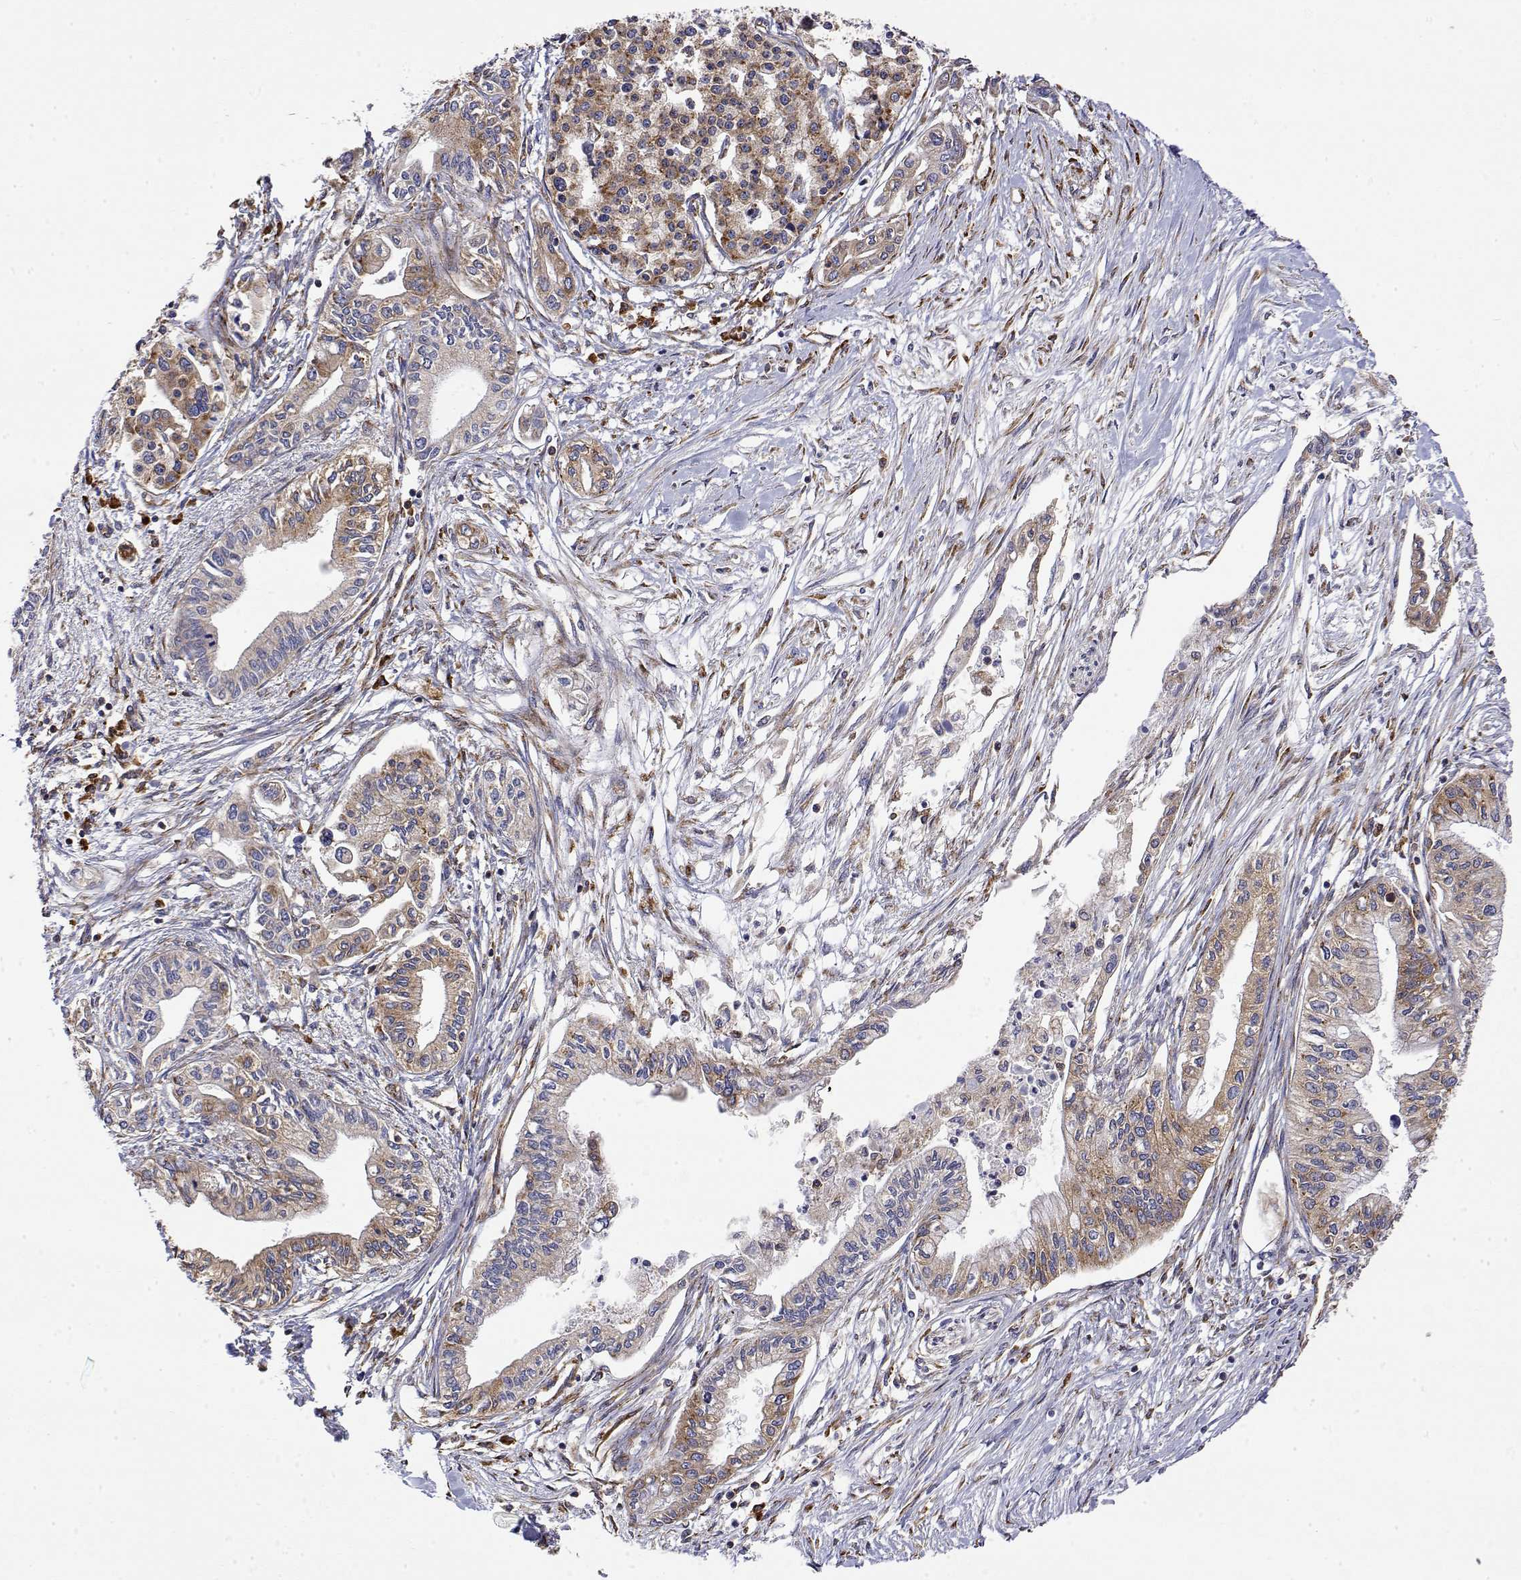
{"staining": {"intensity": "moderate", "quantity": ">75%", "location": "cytoplasmic/membranous"}, "tissue": "pancreatic cancer", "cell_type": "Tumor cells", "image_type": "cancer", "snomed": [{"axis": "morphology", "description": "Adenocarcinoma, NOS"}, {"axis": "topography", "description": "Pancreas"}], "caption": "There is medium levels of moderate cytoplasmic/membranous positivity in tumor cells of pancreatic cancer (adenocarcinoma), as demonstrated by immunohistochemical staining (brown color).", "gene": "EEF1G", "patient": {"sex": "male", "age": 60}}